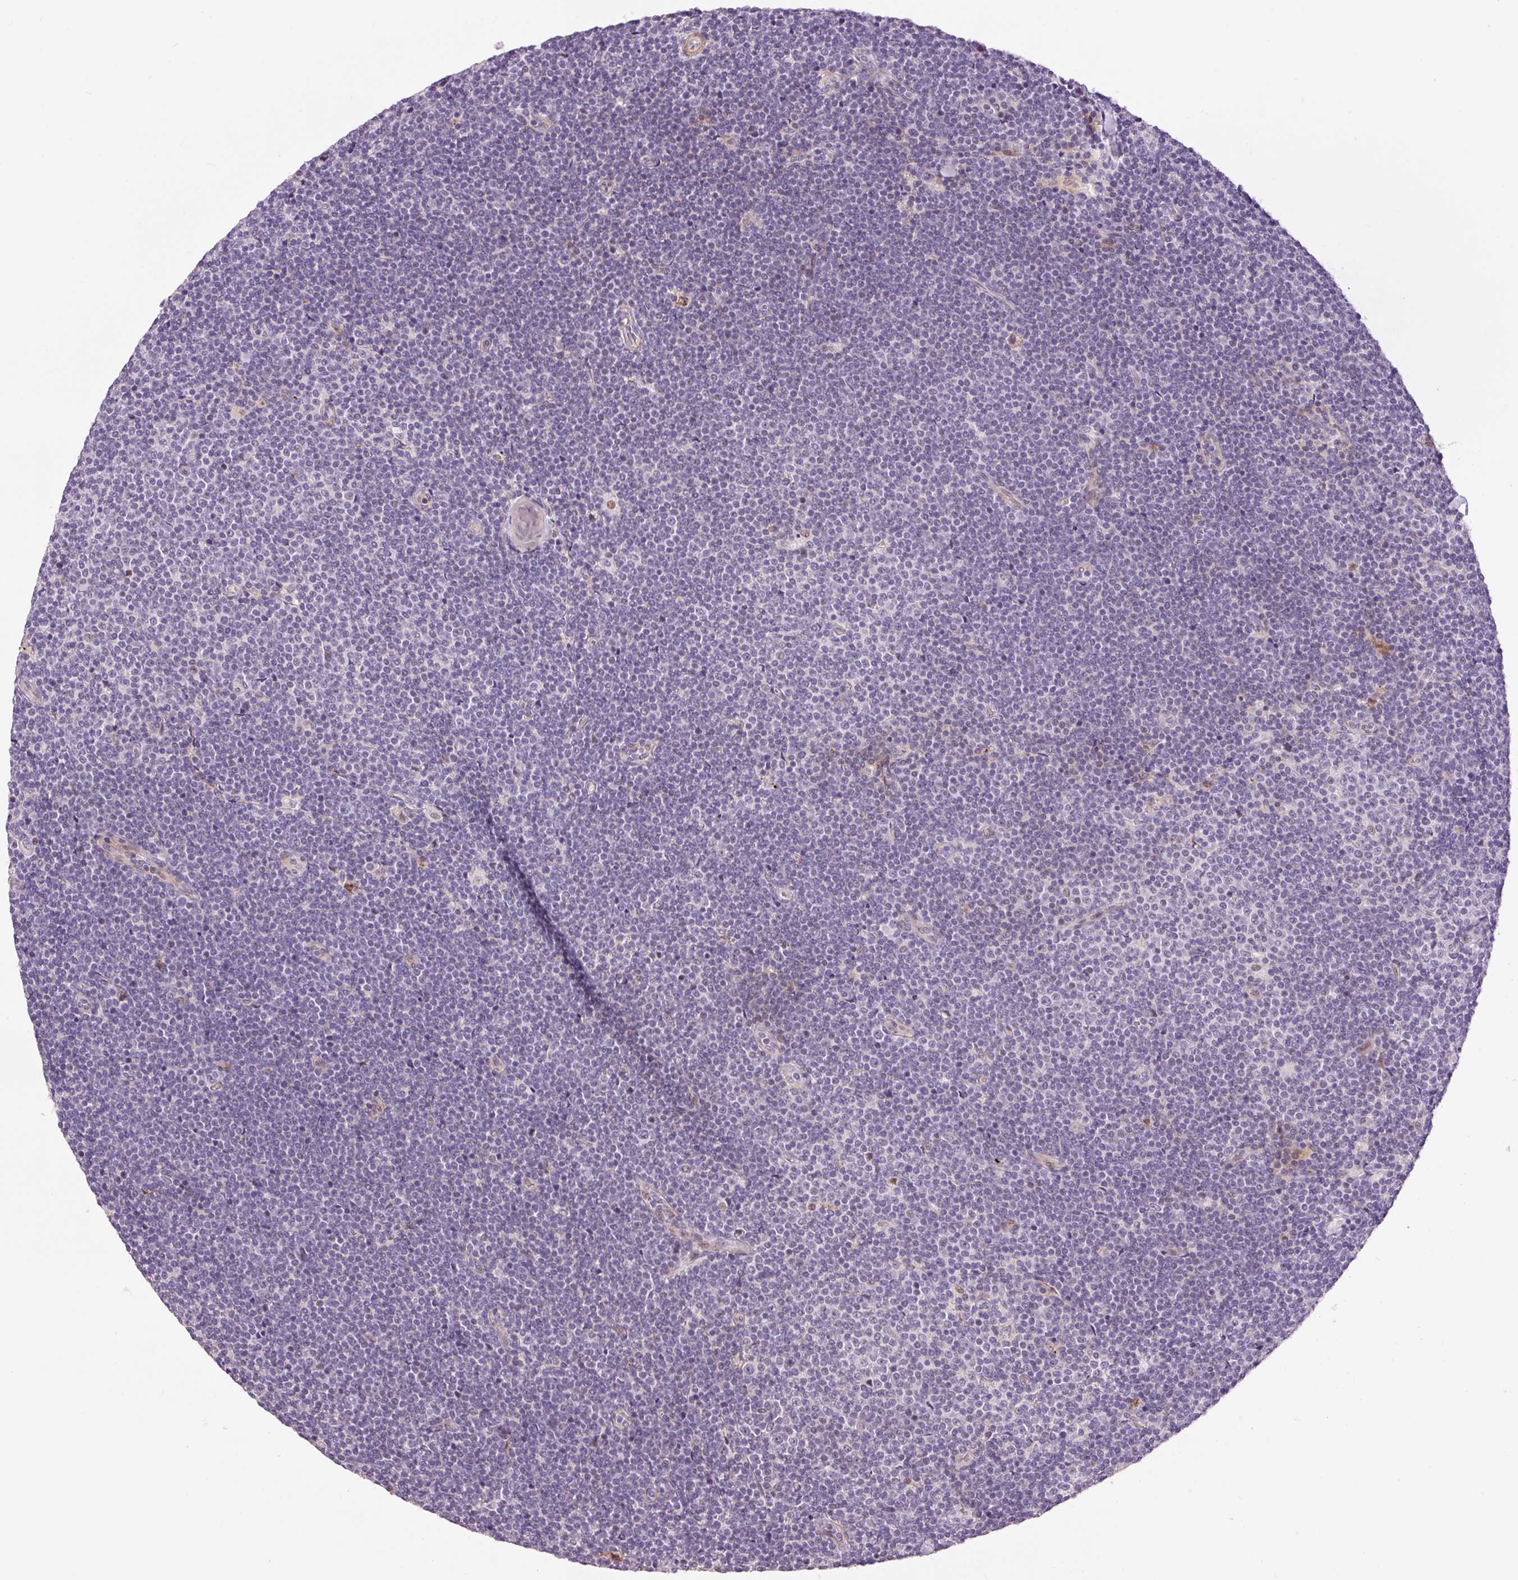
{"staining": {"intensity": "negative", "quantity": "none", "location": "none"}, "tissue": "lymphoma", "cell_type": "Tumor cells", "image_type": "cancer", "snomed": [{"axis": "morphology", "description": "Malignant lymphoma, non-Hodgkin's type, Low grade"}, {"axis": "topography", "description": "Lymph node"}], "caption": "The histopathology image exhibits no staining of tumor cells in low-grade malignant lymphoma, non-Hodgkin's type.", "gene": "HNF1A", "patient": {"sex": "male", "age": 48}}